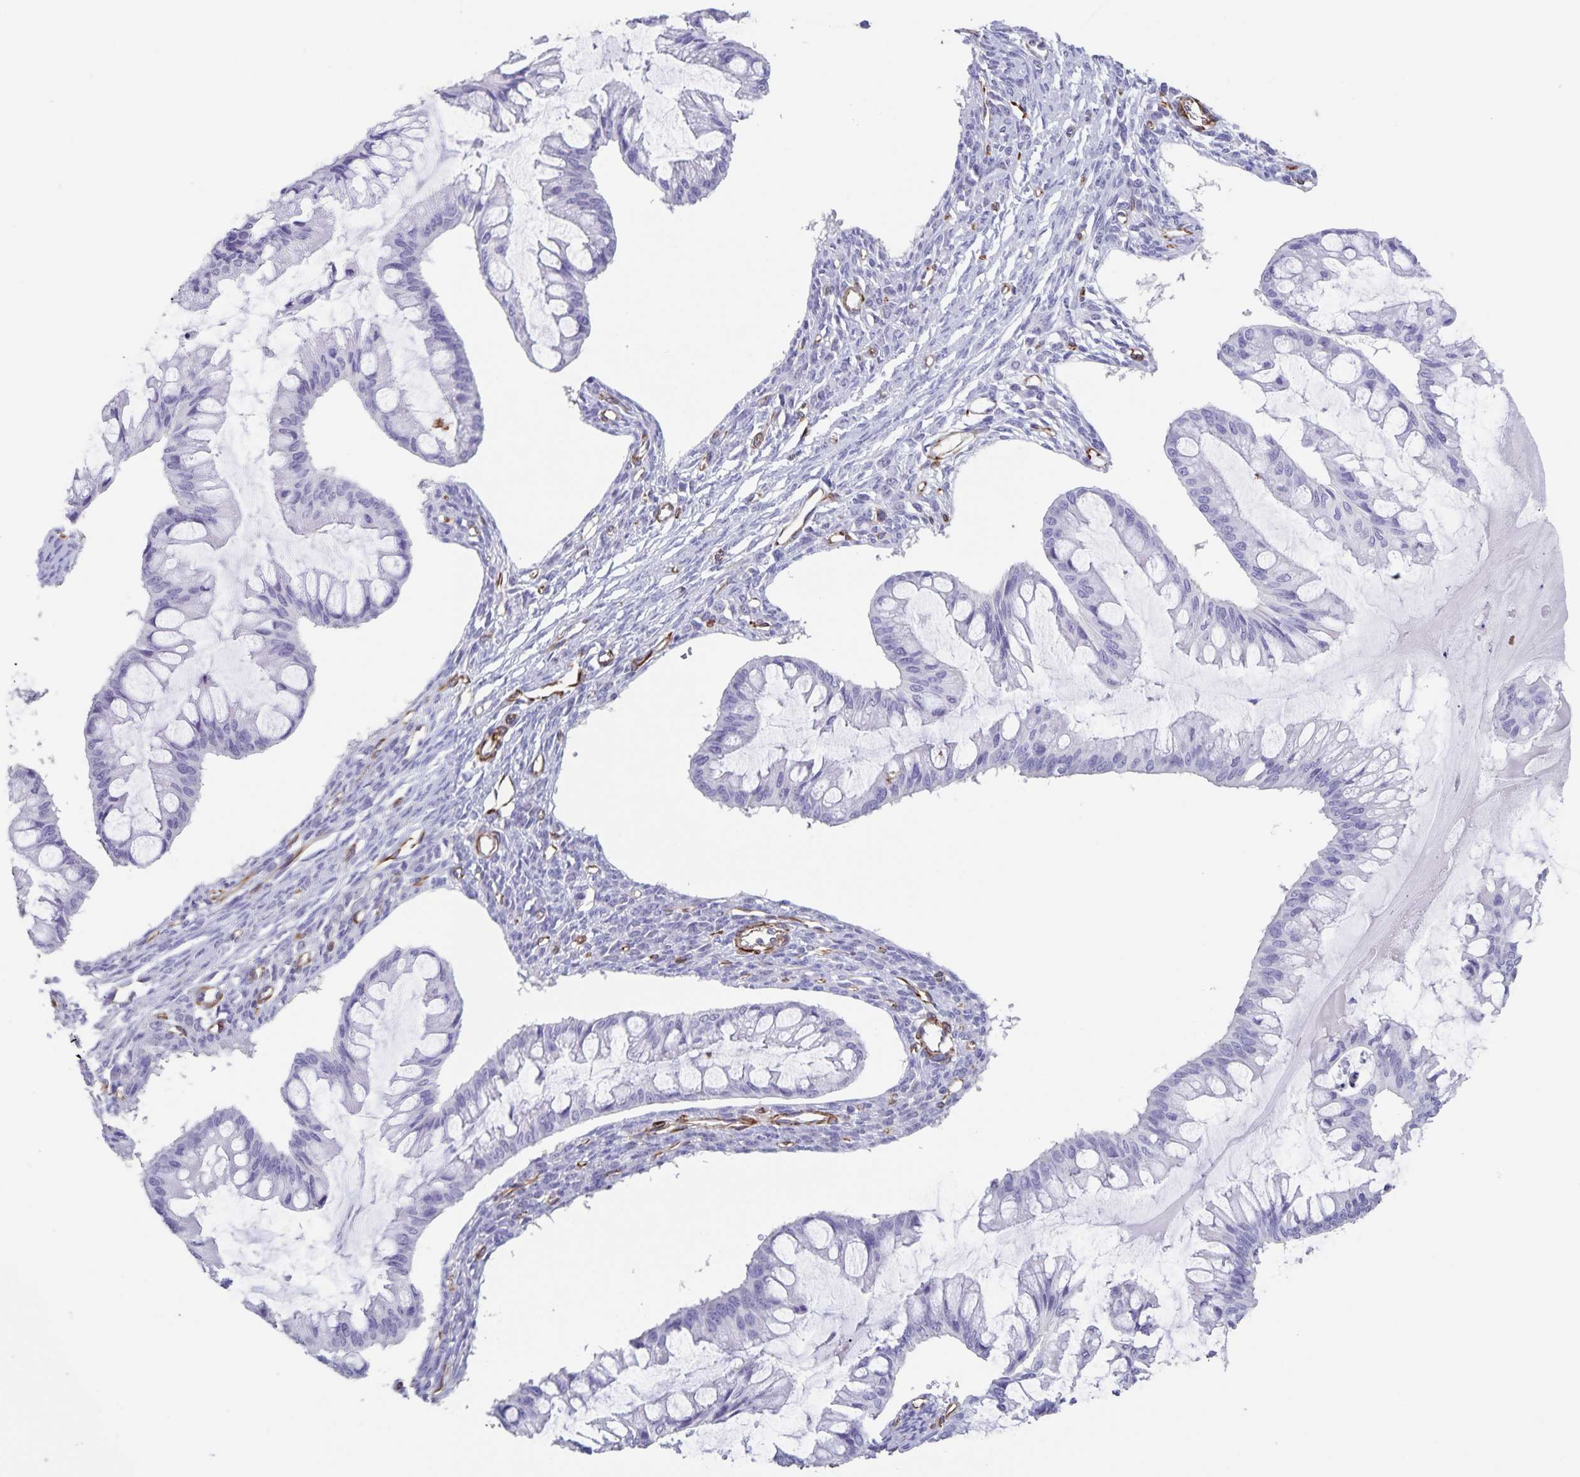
{"staining": {"intensity": "negative", "quantity": "none", "location": "none"}, "tissue": "ovarian cancer", "cell_type": "Tumor cells", "image_type": "cancer", "snomed": [{"axis": "morphology", "description": "Cystadenocarcinoma, mucinous, NOS"}, {"axis": "topography", "description": "Ovary"}], "caption": "Tumor cells show no significant staining in ovarian cancer.", "gene": "SYNM", "patient": {"sex": "female", "age": 73}}